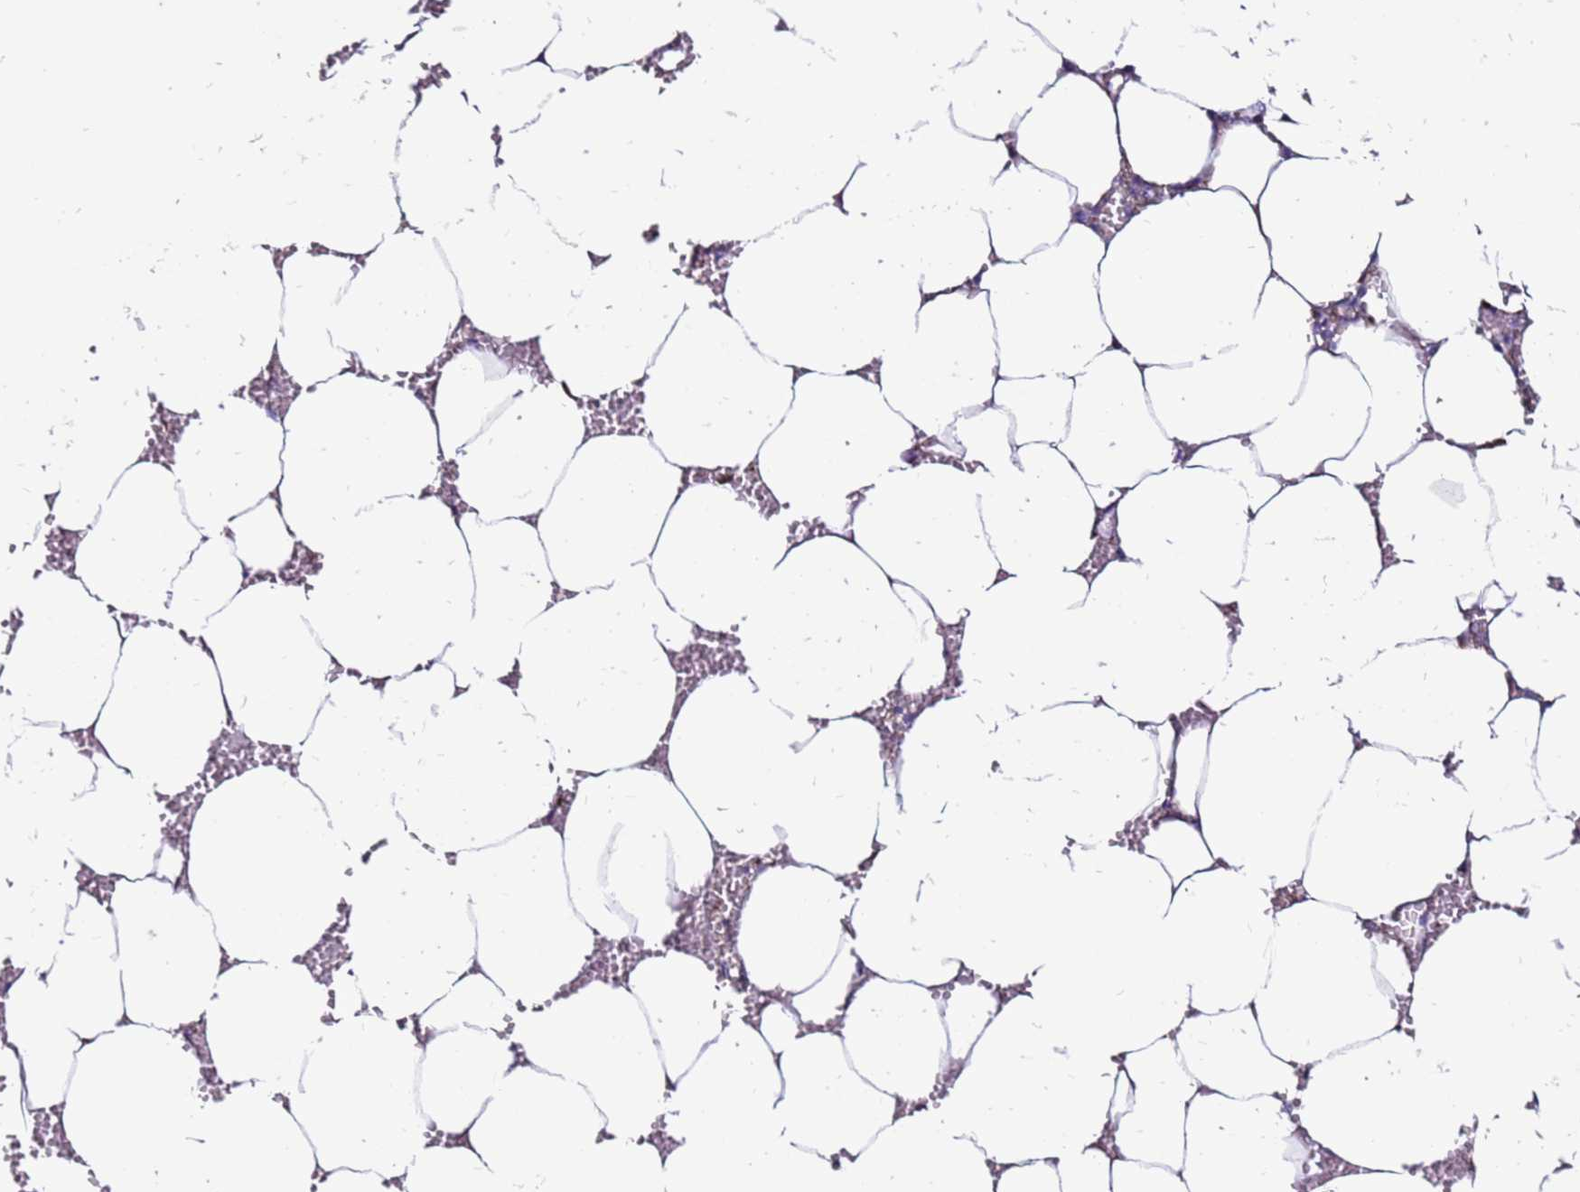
{"staining": {"intensity": "negative", "quantity": "none", "location": "none"}, "tissue": "bone marrow", "cell_type": "Hematopoietic cells", "image_type": "normal", "snomed": [{"axis": "morphology", "description": "Normal tissue, NOS"}, {"axis": "topography", "description": "Bone marrow"}], "caption": "Immunohistochemistry histopathology image of unremarkable bone marrow: human bone marrow stained with DAB (3,3'-diaminobenzidine) demonstrates no significant protein positivity in hematopoietic cells. (DAB (3,3'-diaminobenzidine) IHC visualized using brightfield microscopy, high magnification).", "gene": "CLEC4M", "patient": {"sex": "male", "age": 70}}